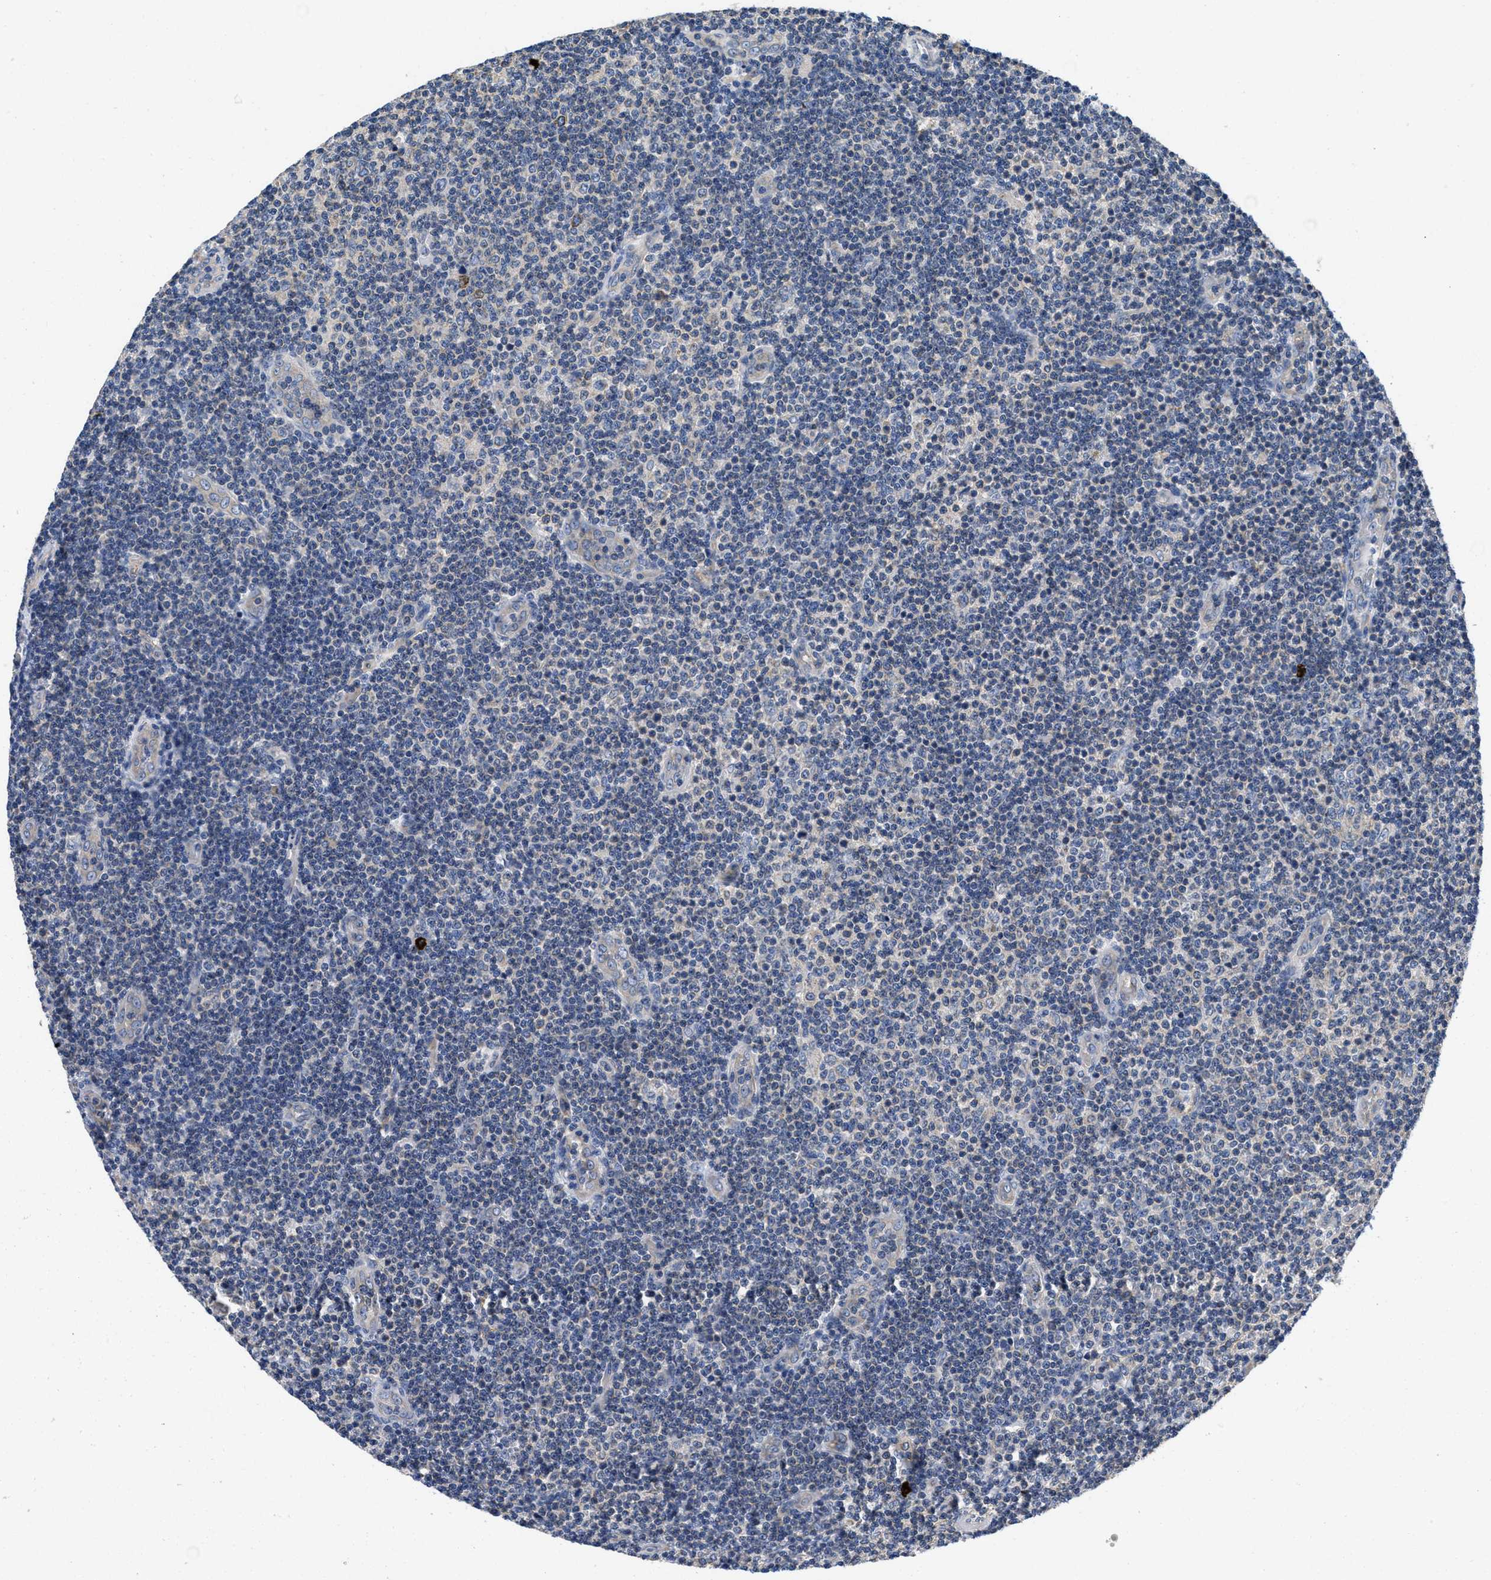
{"staining": {"intensity": "negative", "quantity": "none", "location": "none"}, "tissue": "lymphoma", "cell_type": "Tumor cells", "image_type": "cancer", "snomed": [{"axis": "morphology", "description": "Malignant lymphoma, non-Hodgkin's type, Low grade"}, {"axis": "topography", "description": "Lymph node"}], "caption": "Lymphoma stained for a protein using immunohistochemistry shows no staining tumor cells.", "gene": "GALK1", "patient": {"sex": "male", "age": 83}}